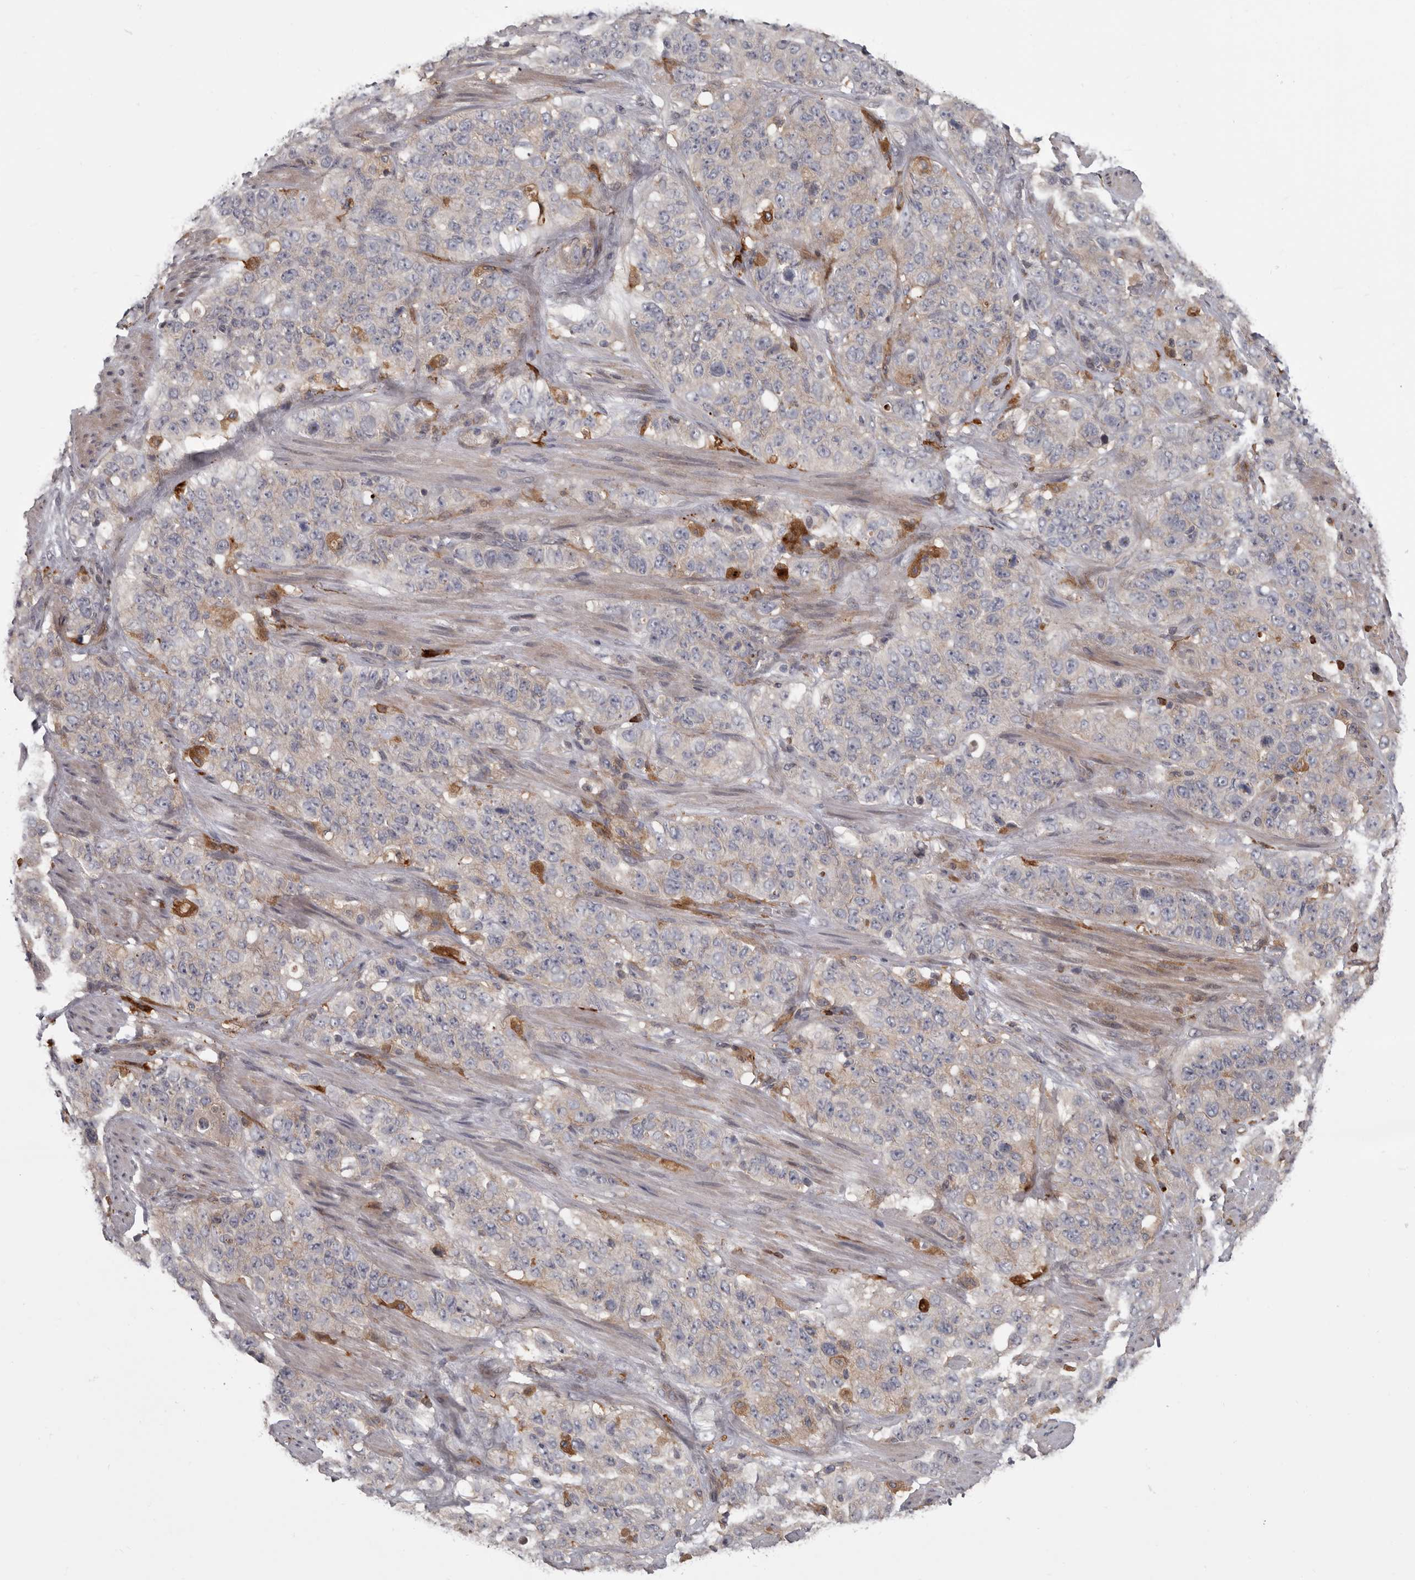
{"staining": {"intensity": "negative", "quantity": "none", "location": "none"}, "tissue": "stomach cancer", "cell_type": "Tumor cells", "image_type": "cancer", "snomed": [{"axis": "morphology", "description": "Adenocarcinoma, NOS"}, {"axis": "topography", "description": "Stomach"}], "caption": "Protein analysis of stomach cancer (adenocarcinoma) displays no significant positivity in tumor cells. (Immunohistochemistry (ihc), brightfield microscopy, high magnification).", "gene": "FGFR4", "patient": {"sex": "male", "age": 48}}